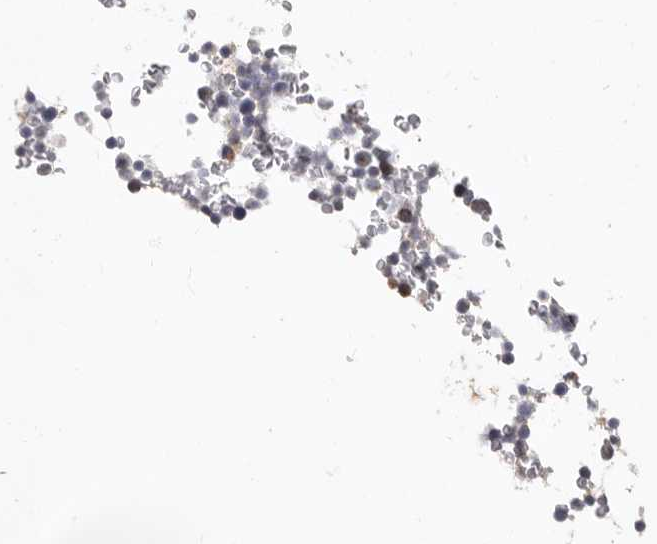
{"staining": {"intensity": "negative", "quantity": "none", "location": "none"}, "tissue": "bone marrow", "cell_type": "Hematopoietic cells", "image_type": "normal", "snomed": [{"axis": "morphology", "description": "Normal tissue, NOS"}, {"axis": "topography", "description": "Bone marrow"}], "caption": "Bone marrow was stained to show a protein in brown. There is no significant expression in hematopoietic cells. Brightfield microscopy of immunohistochemistry stained with DAB (brown) and hematoxylin (blue), captured at high magnification.", "gene": "BAIAP2L1", "patient": {"sex": "male", "age": 58}}